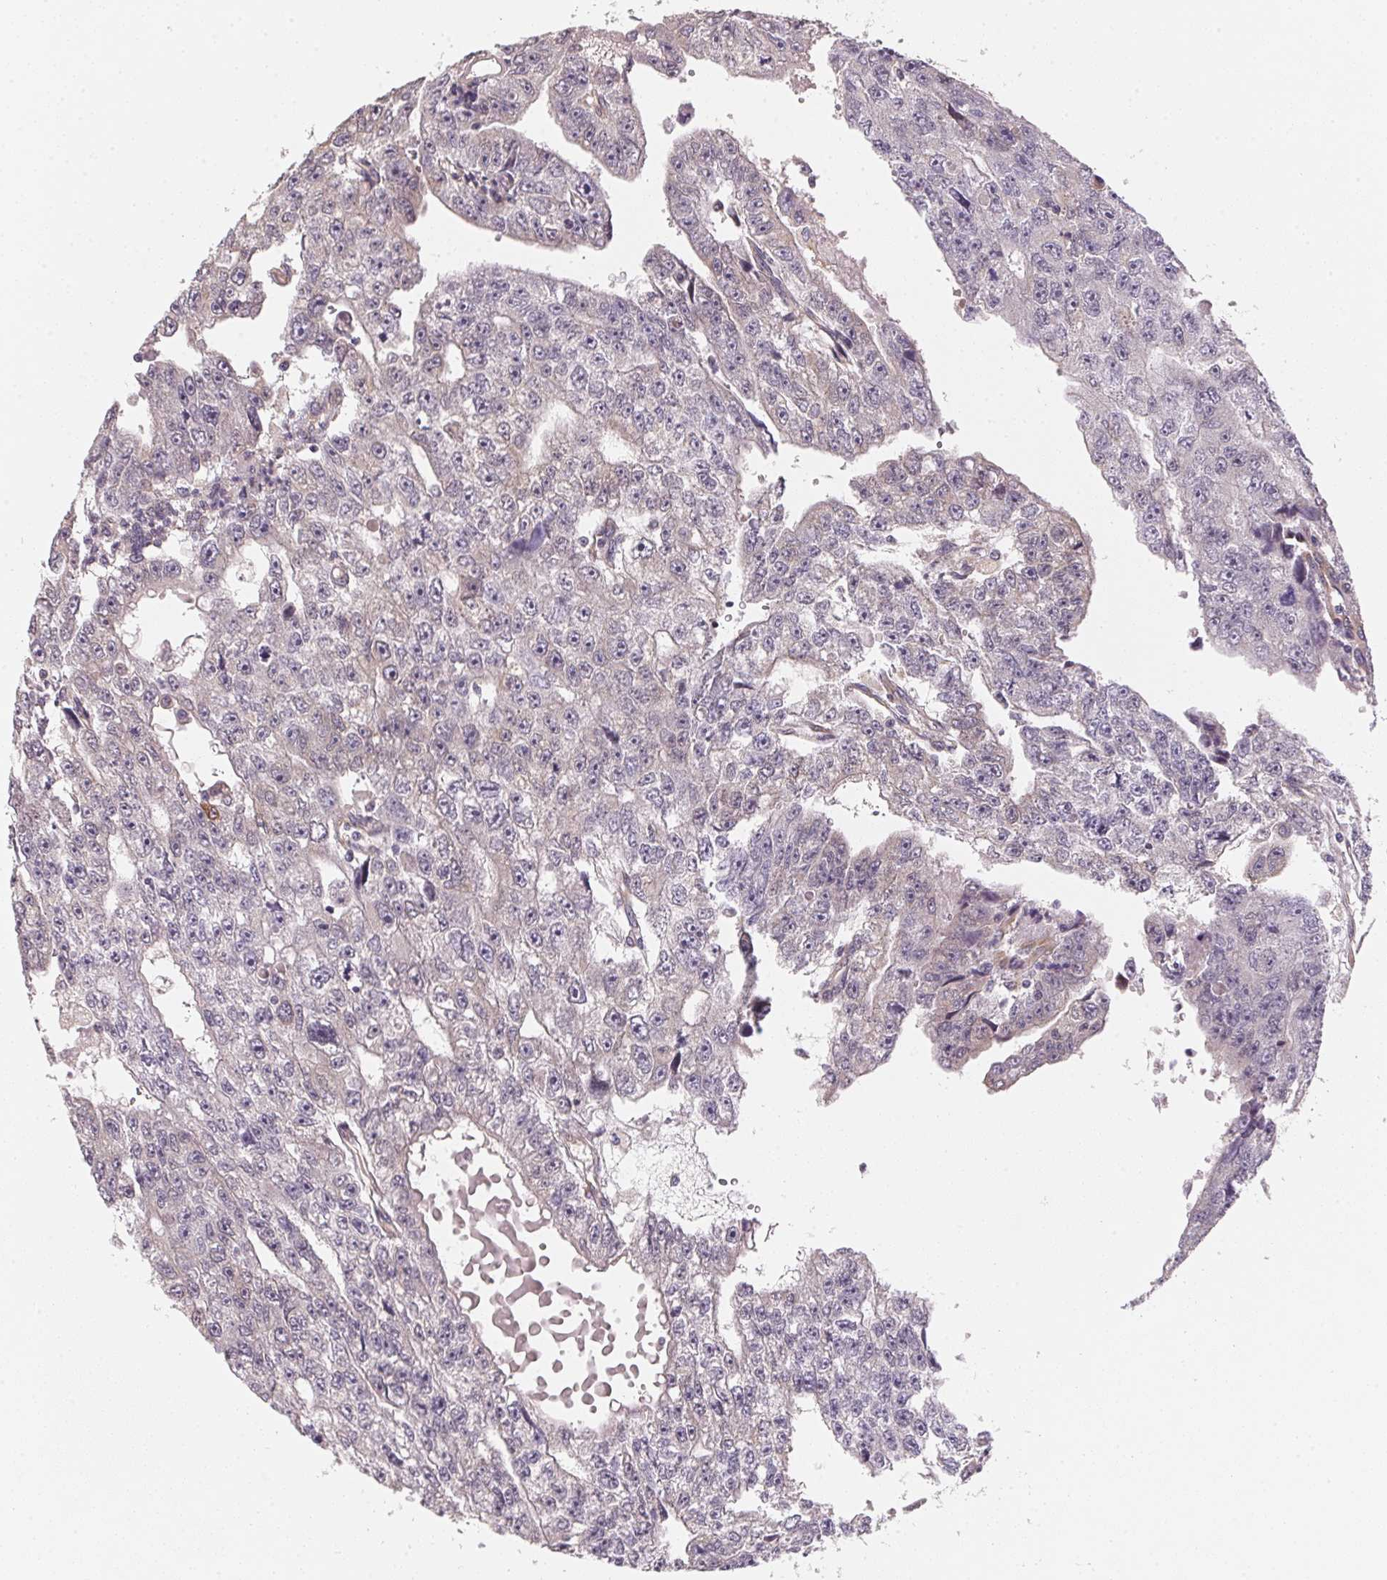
{"staining": {"intensity": "negative", "quantity": "none", "location": "none"}, "tissue": "testis cancer", "cell_type": "Tumor cells", "image_type": "cancer", "snomed": [{"axis": "morphology", "description": "Carcinoma, Embryonal, NOS"}, {"axis": "topography", "description": "Testis"}], "caption": "Testis cancer (embryonal carcinoma) was stained to show a protein in brown. There is no significant staining in tumor cells.", "gene": "EI24", "patient": {"sex": "male", "age": 20}}